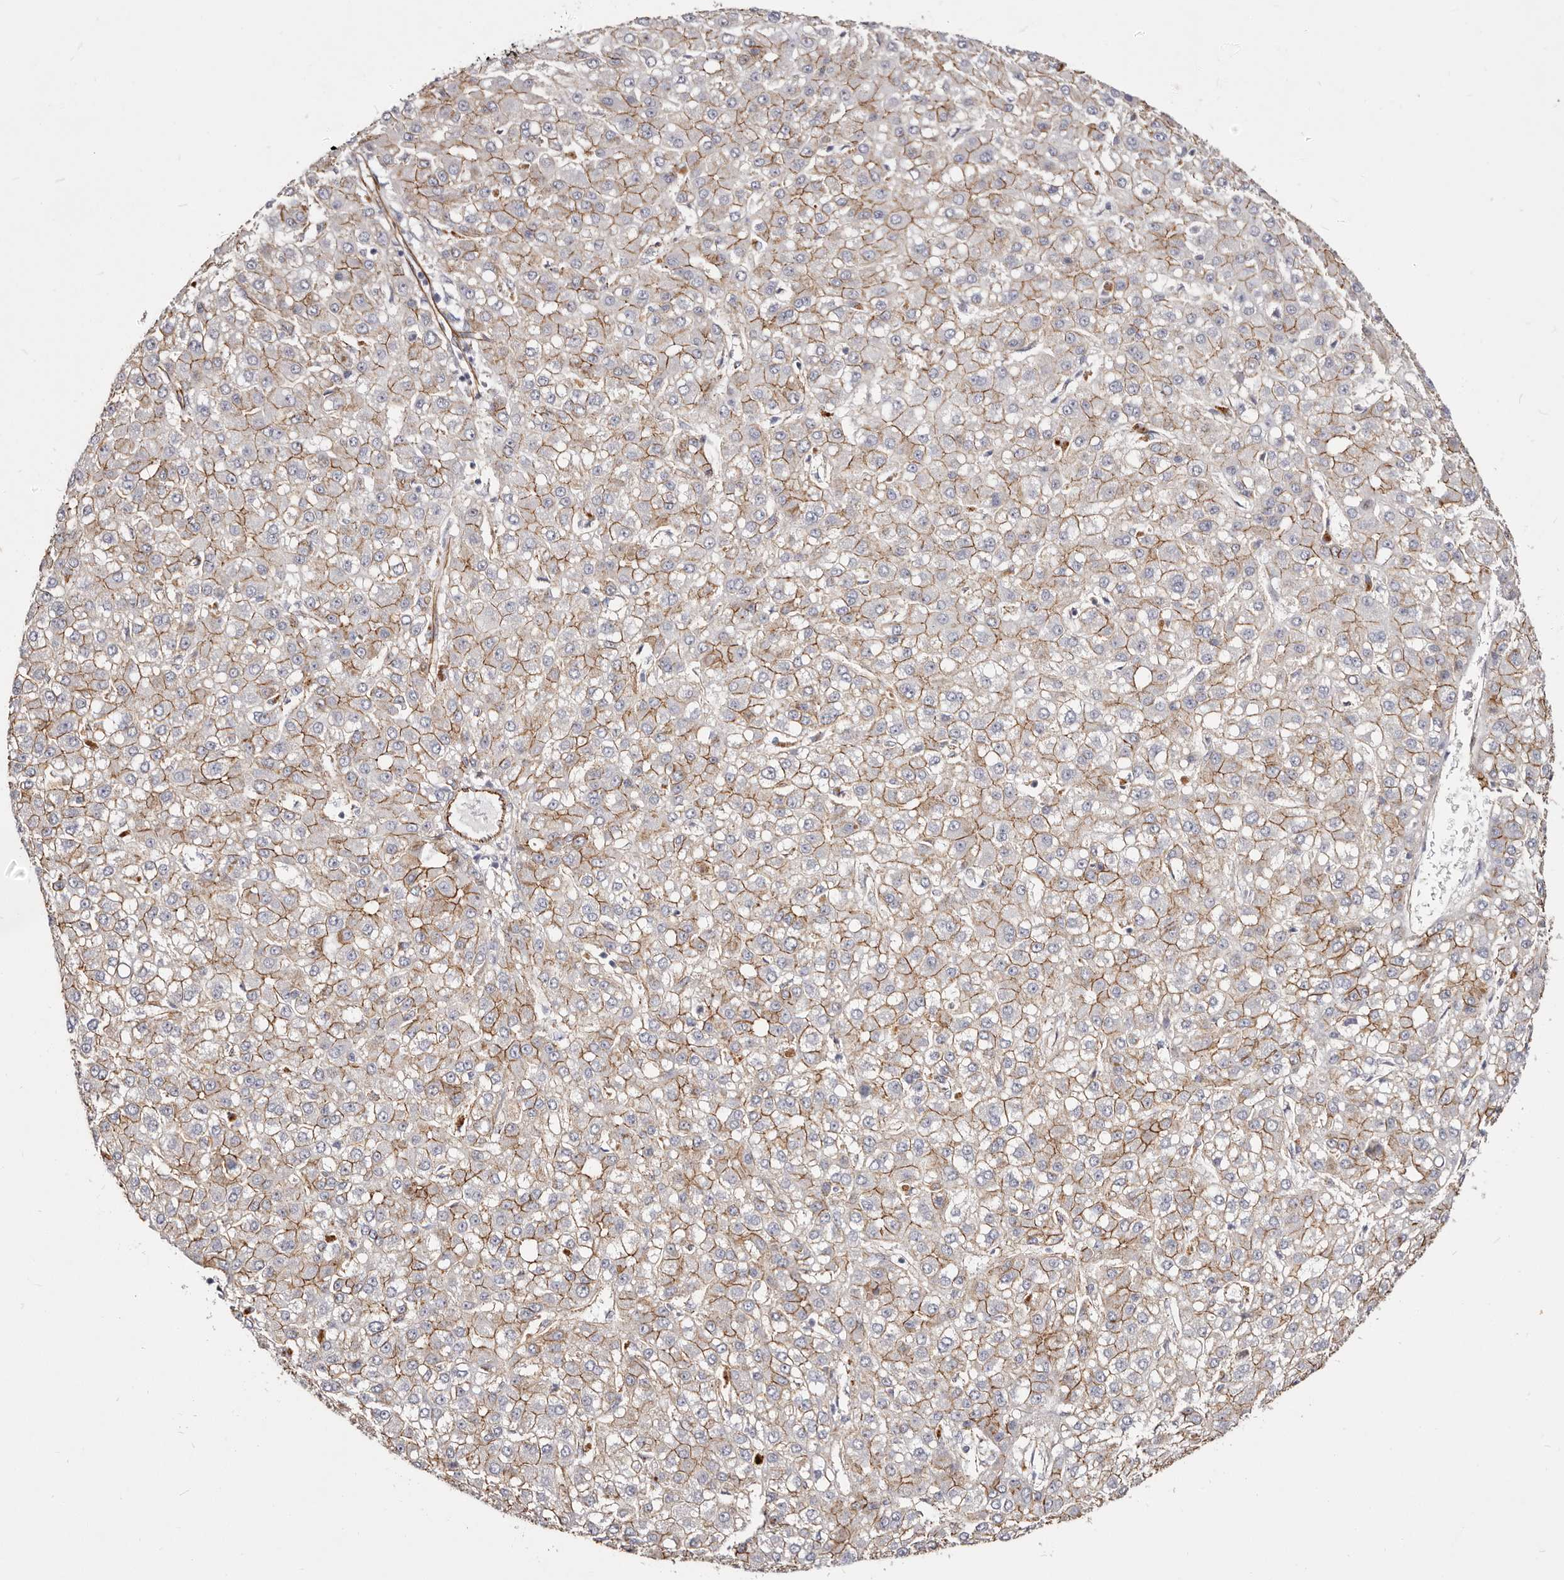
{"staining": {"intensity": "moderate", "quantity": ">75%", "location": "cytoplasmic/membranous"}, "tissue": "liver cancer", "cell_type": "Tumor cells", "image_type": "cancer", "snomed": [{"axis": "morphology", "description": "Carcinoma, Hepatocellular, NOS"}, {"axis": "topography", "description": "Liver"}], "caption": "Immunohistochemical staining of human liver cancer (hepatocellular carcinoma) displays medium levels of moderate cytoplasmic/membranous protein positivity in about >75% of tumor cells.", "gene": "CTNNB1", "patient": {"sex": "male", "age": 67}}